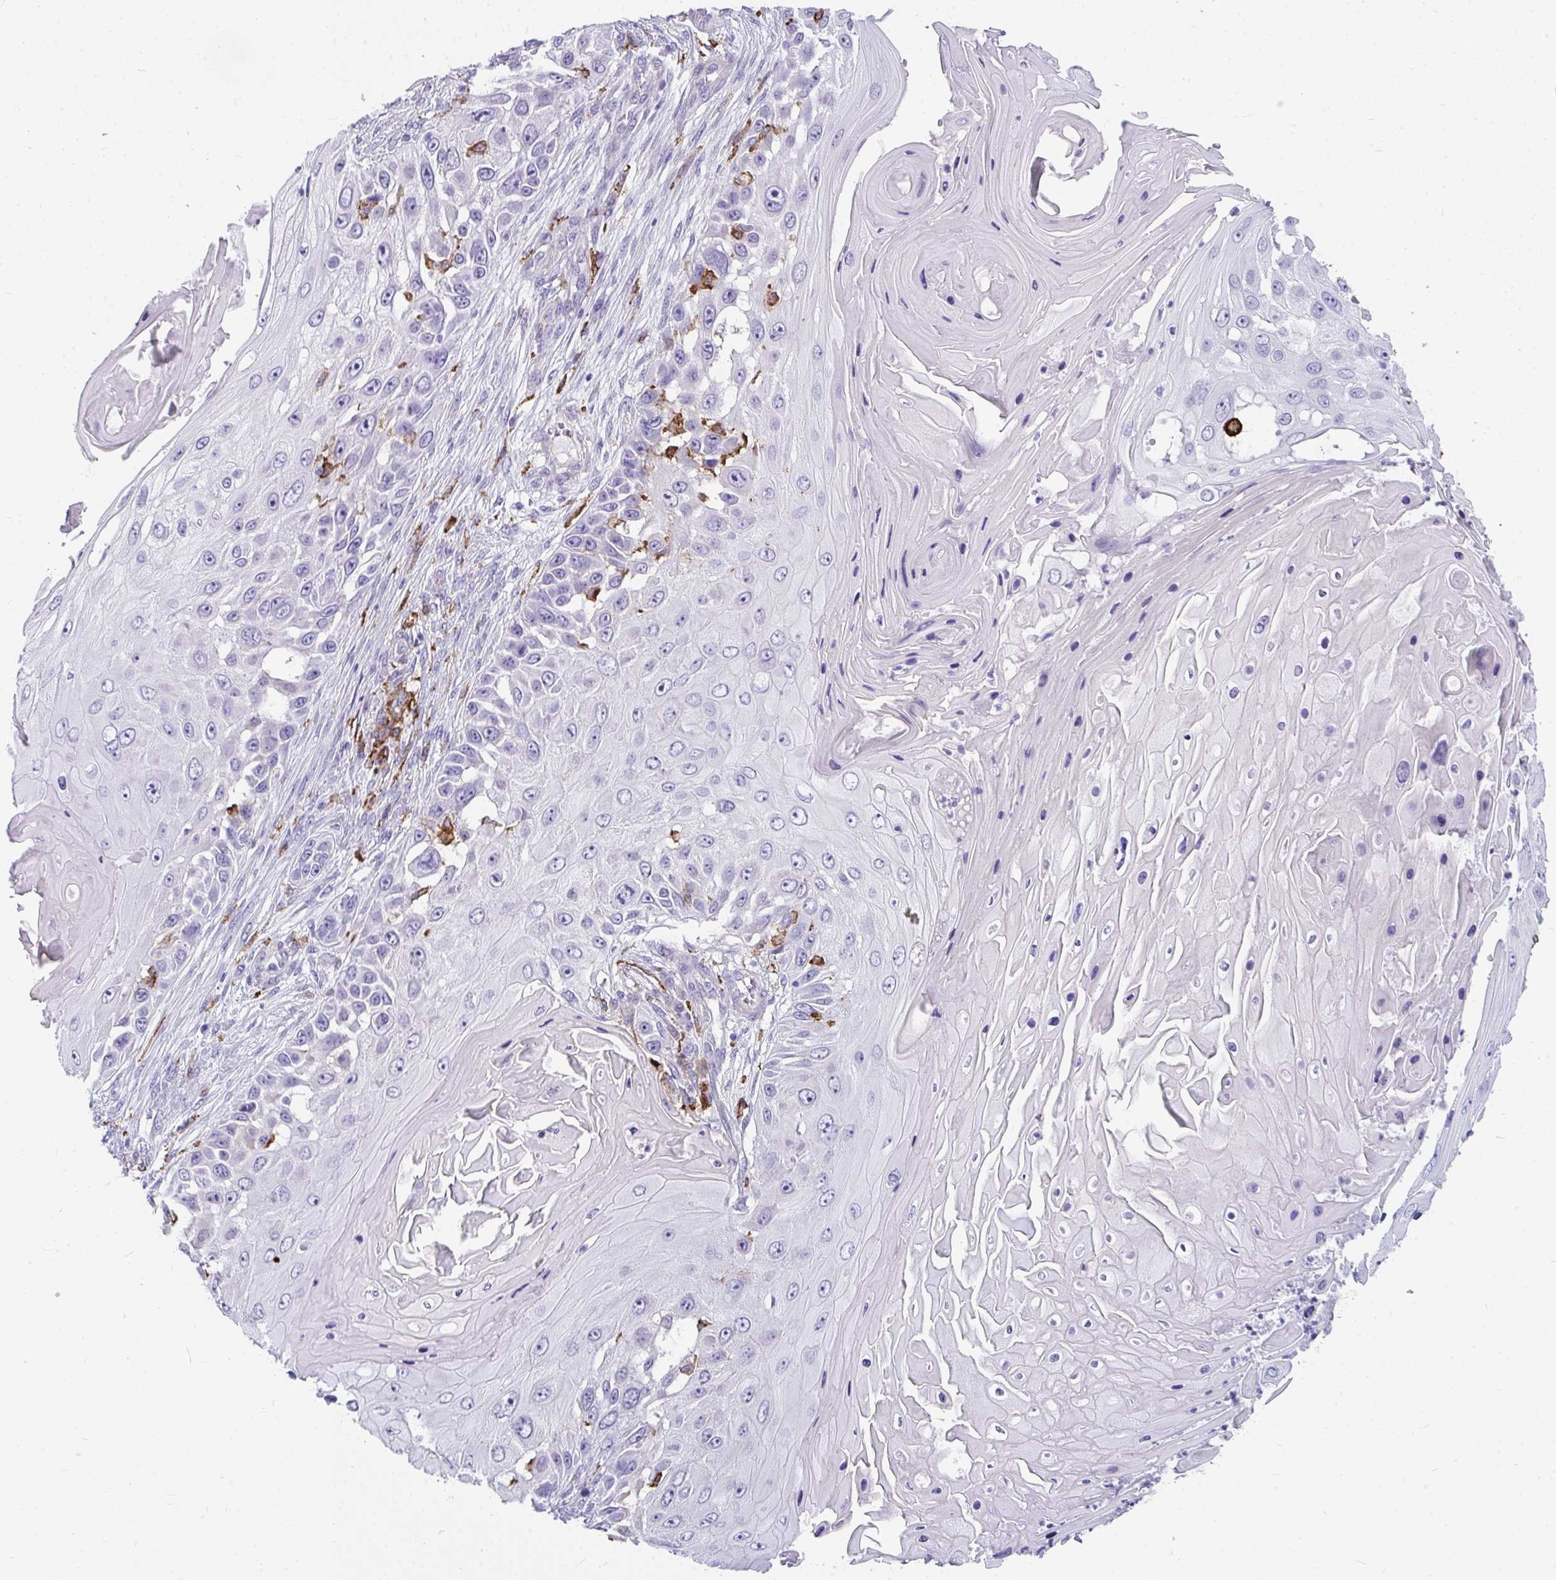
{"staining": {"intensity": "negative", "quantity": "none", "location": "none"}, "tissue": "skin cancer", "cell_type": "Tumor cells", "image_type": "cancer", "snomed": [{"axis": "morphology", "description": "Squamous cell carcinoma, NOS"}, {"axis": "topography", "description": "Skin"}], "caption": "Micrograph shows no significant protein staining in tumor cells of skin cancer.", "gene": "CD163", "patient": {"sex": "female", "age": 44}}